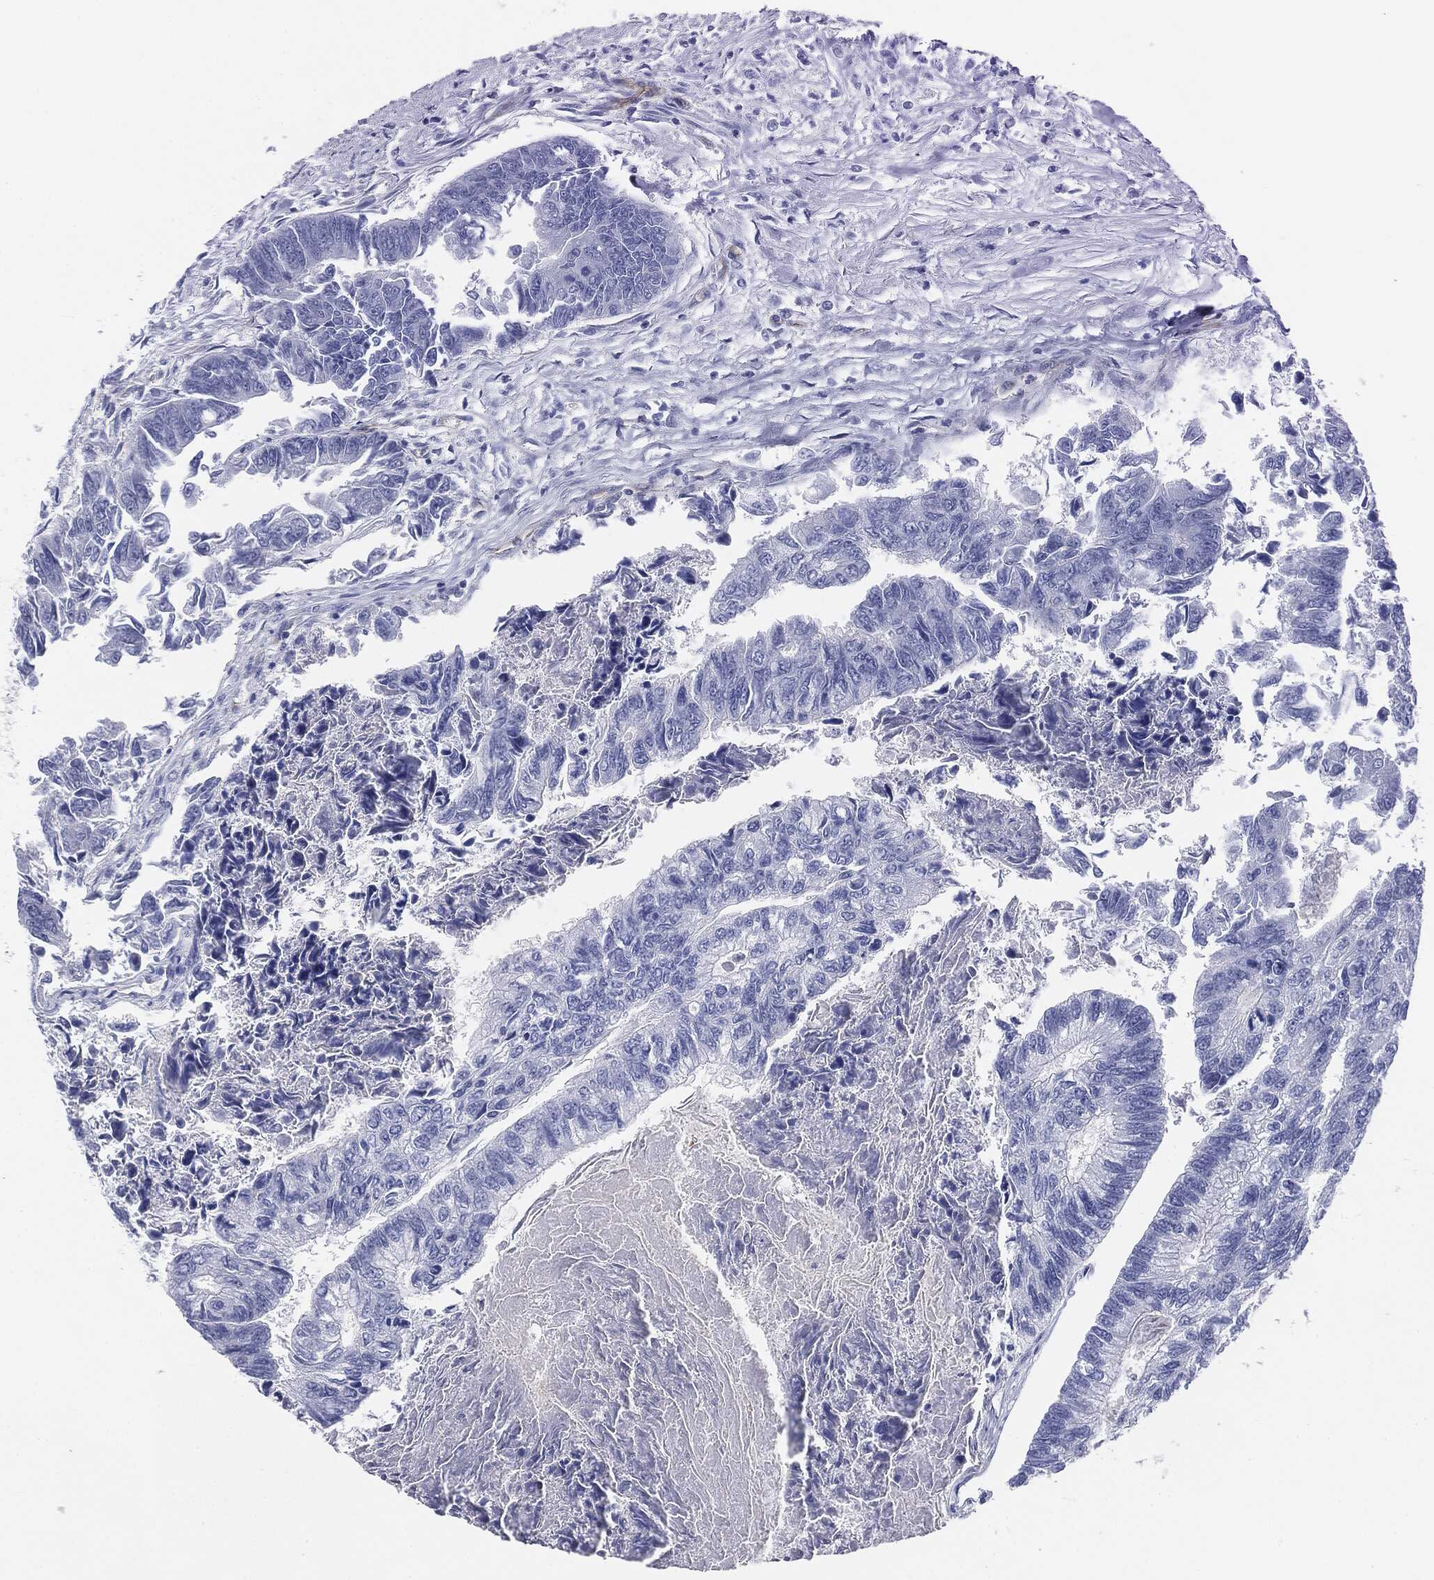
{"staining": {"intensity": "negative", "quantity": "none", "location": "none"}, "tissue": "colorectal cancer", "cell_type": "Tumor cells", "image_type": "cancer", "snomed": [{"axis": "morphology", "description": "Adenocarcinoma, NOS"}, {"axis": "topography", "description": "Colon"}], "caption": "IHC image of neoplastic tissue: human colorectal cancer stained with DAB displays no significant protein positivity in tumor cells.", "gene": "MUC5AC", "patient": {"sex": "female", "age": 65}}